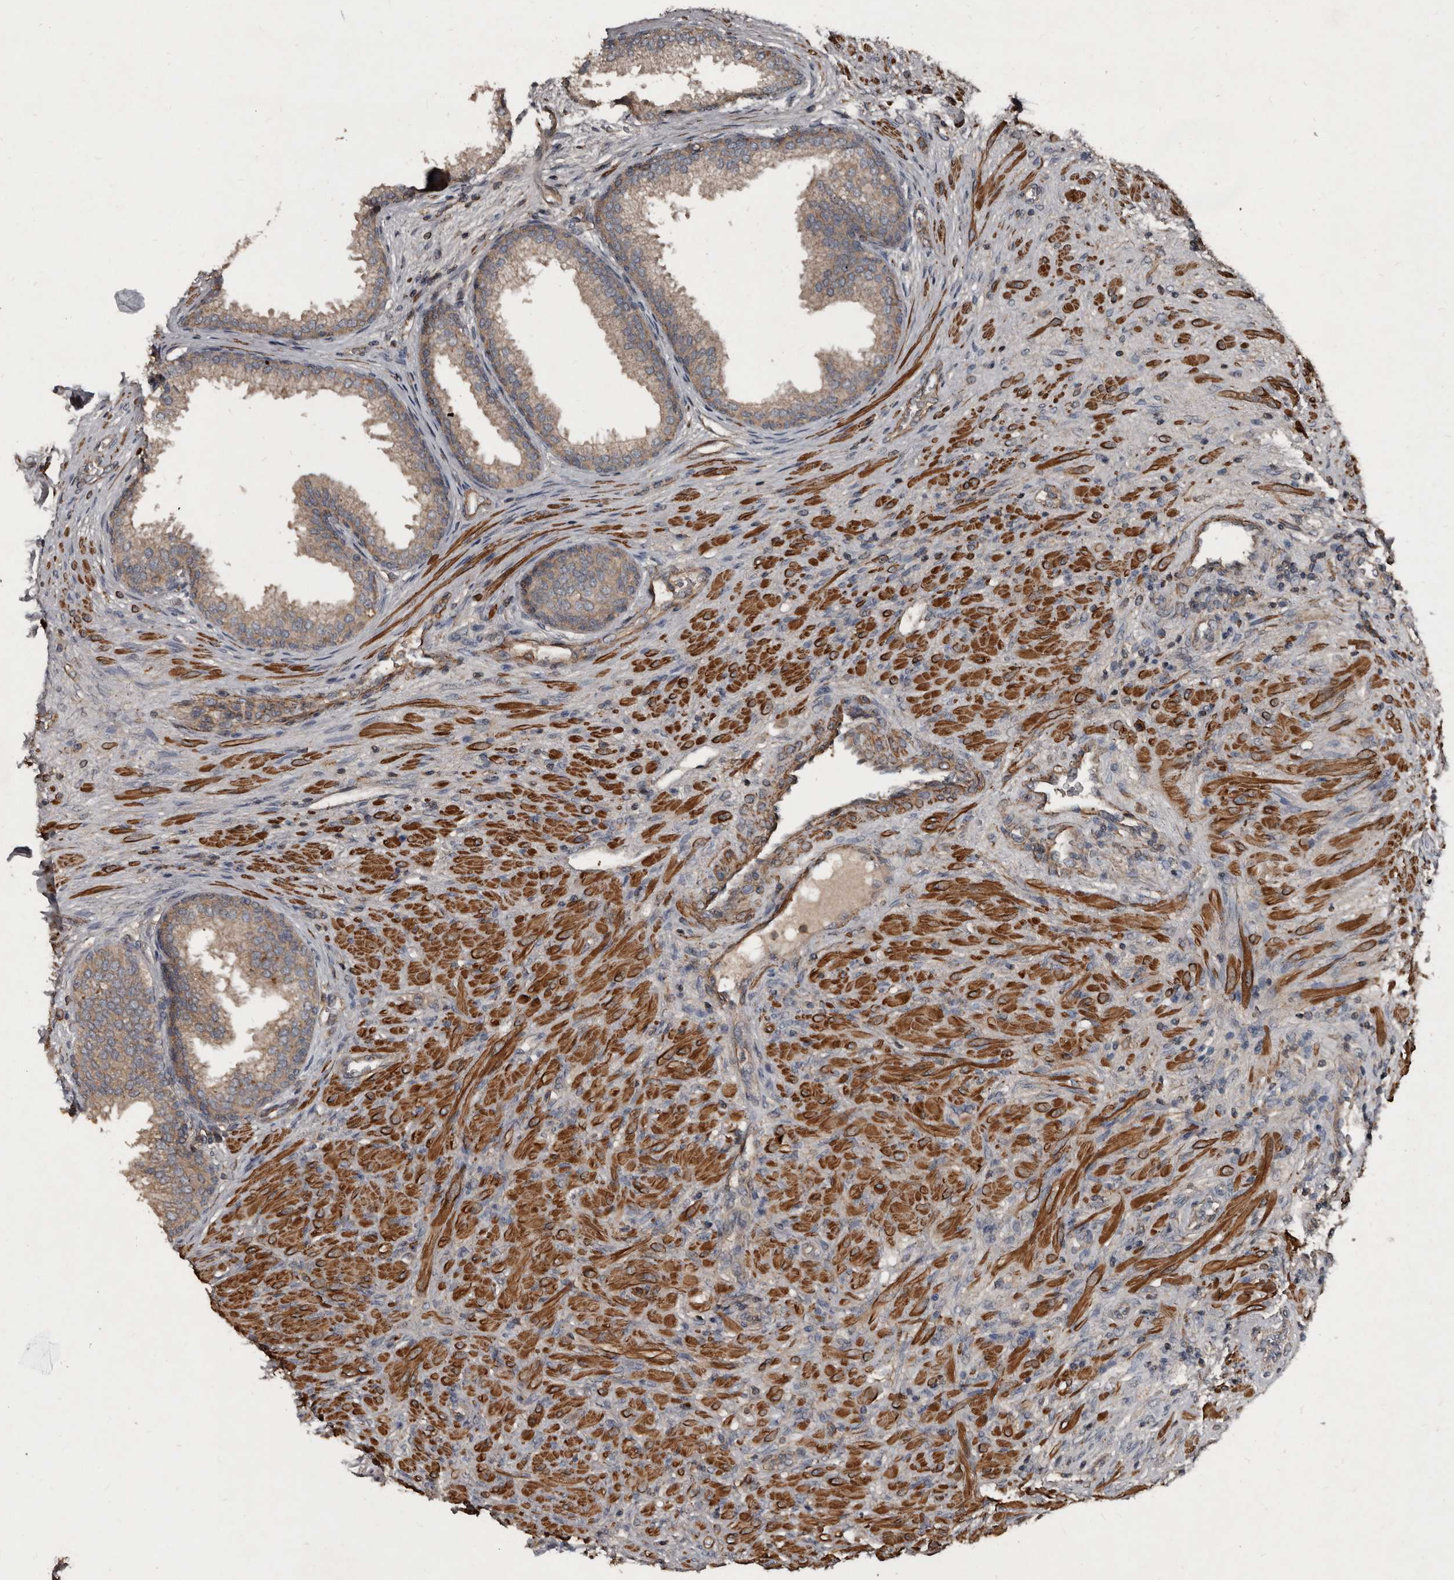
{"staining": {"intensity": "weak", "quantity": "25%-75%", "location": "cytoplasmic/membranous"}, "tissue": "prostate", "cell_type": "Glandular cells", "image_type": "normal", "snomed": [{"axis": "morphology", "description": "Normal tissue, NOS"}, {"axis": "topography", "description": "Prostate"}], "caption": "Immunohistochemistry (IHC) of benign human prostate exhibits low levels of weak cytoplasmic/membranous positivity in about 25%-75% of glandular cells.", "gene": "GREB1", "patient": {"sex": "male", "age": 76}}